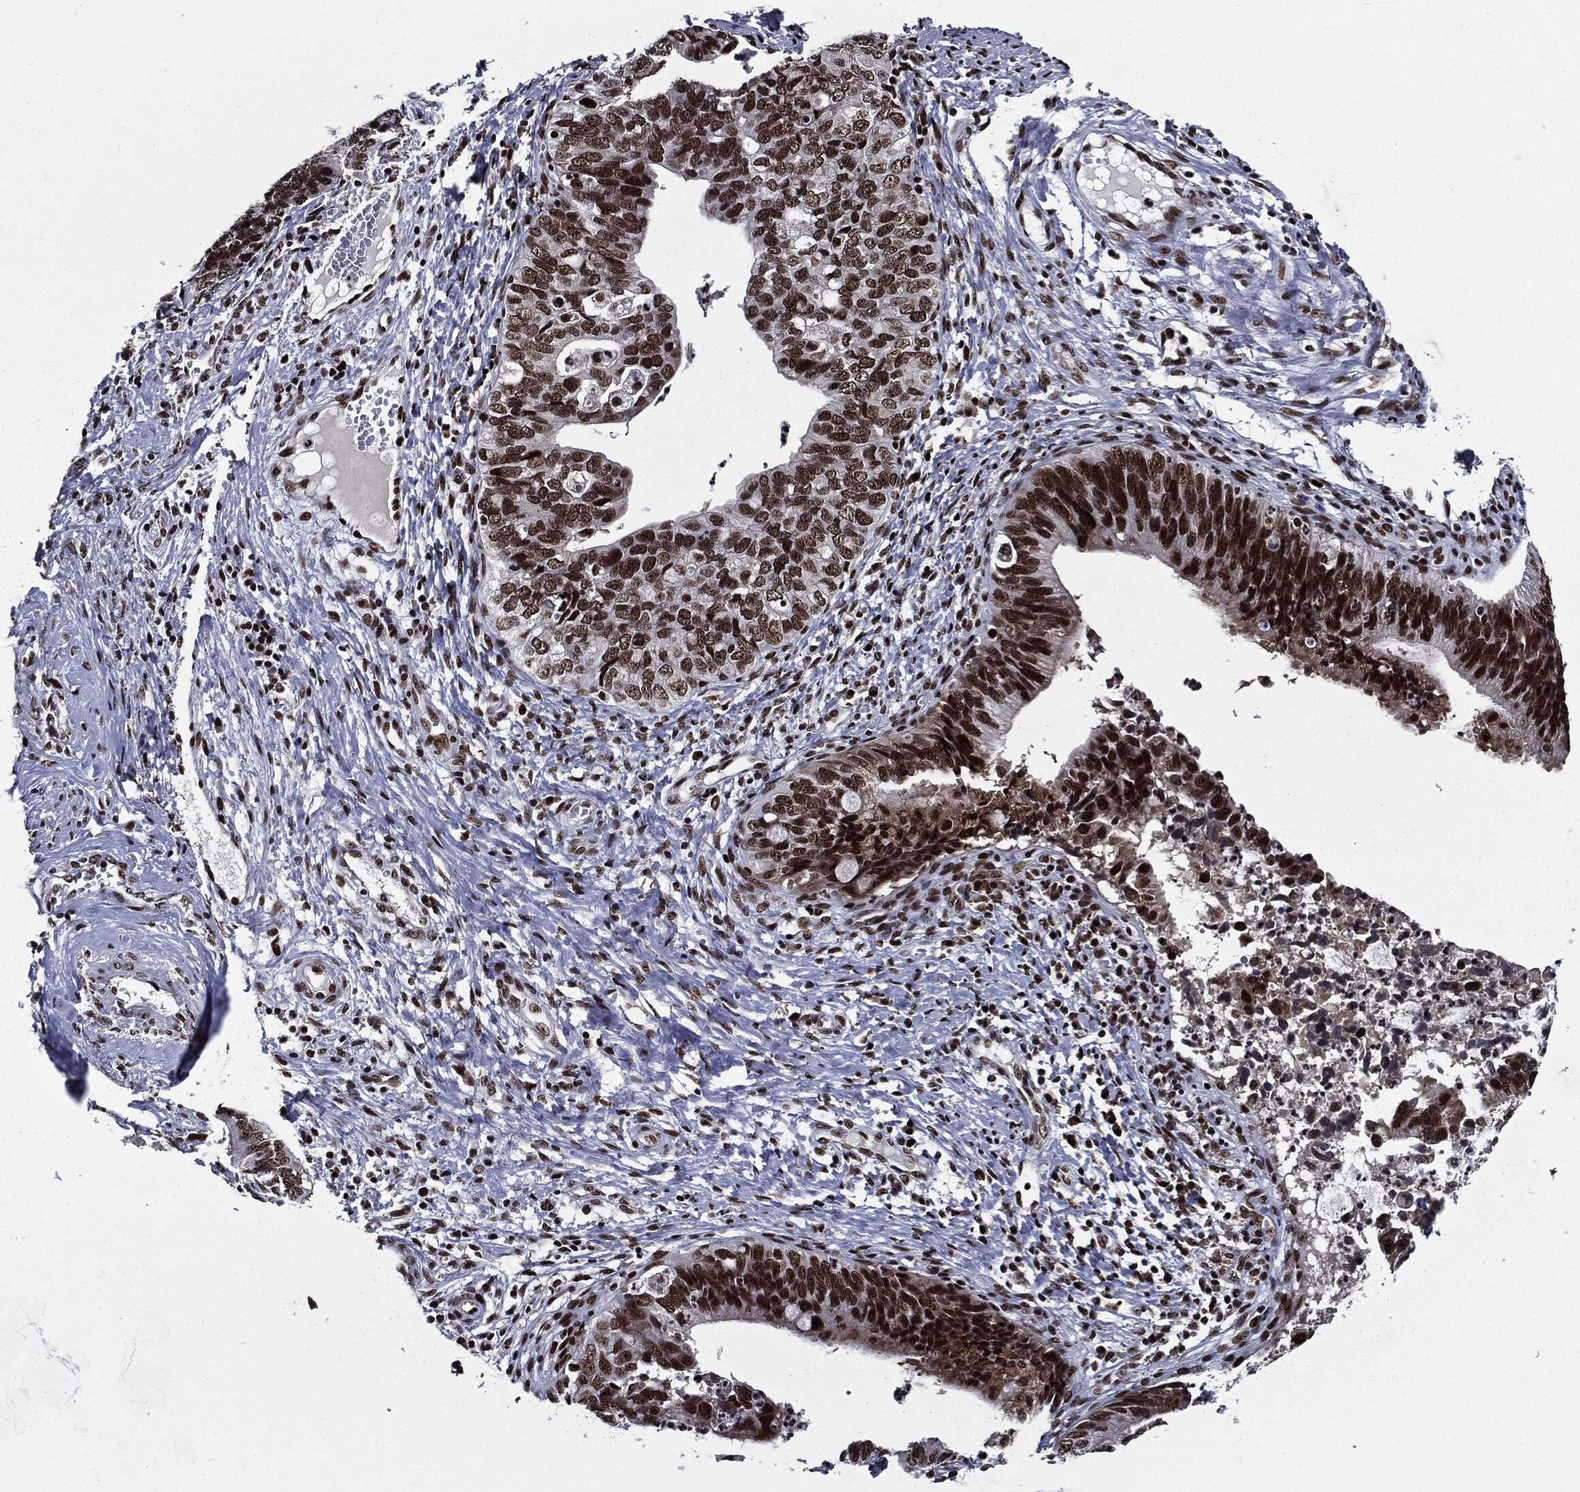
{"staining": {"intensity": "strong", "quantity": ">75%", "location": "nuclear"}, "tissue": "cervical cancer", "cell_type": "Tumor cells", "image_type": "cancer", "snomed": [{"axis": "morphology", "description": "Adenocarcinoma, NOS"}, {"axis": "topography", "description": "Cervix"}], "caption": "Brown immunohistochemical staining in human cervical cancer (adenocarcinoma) demonstrates strong nuclear staining in approximately >75% of tumor cells.", "gene": "ZFP91", "patient": {"sex": "female", "age": 42}}